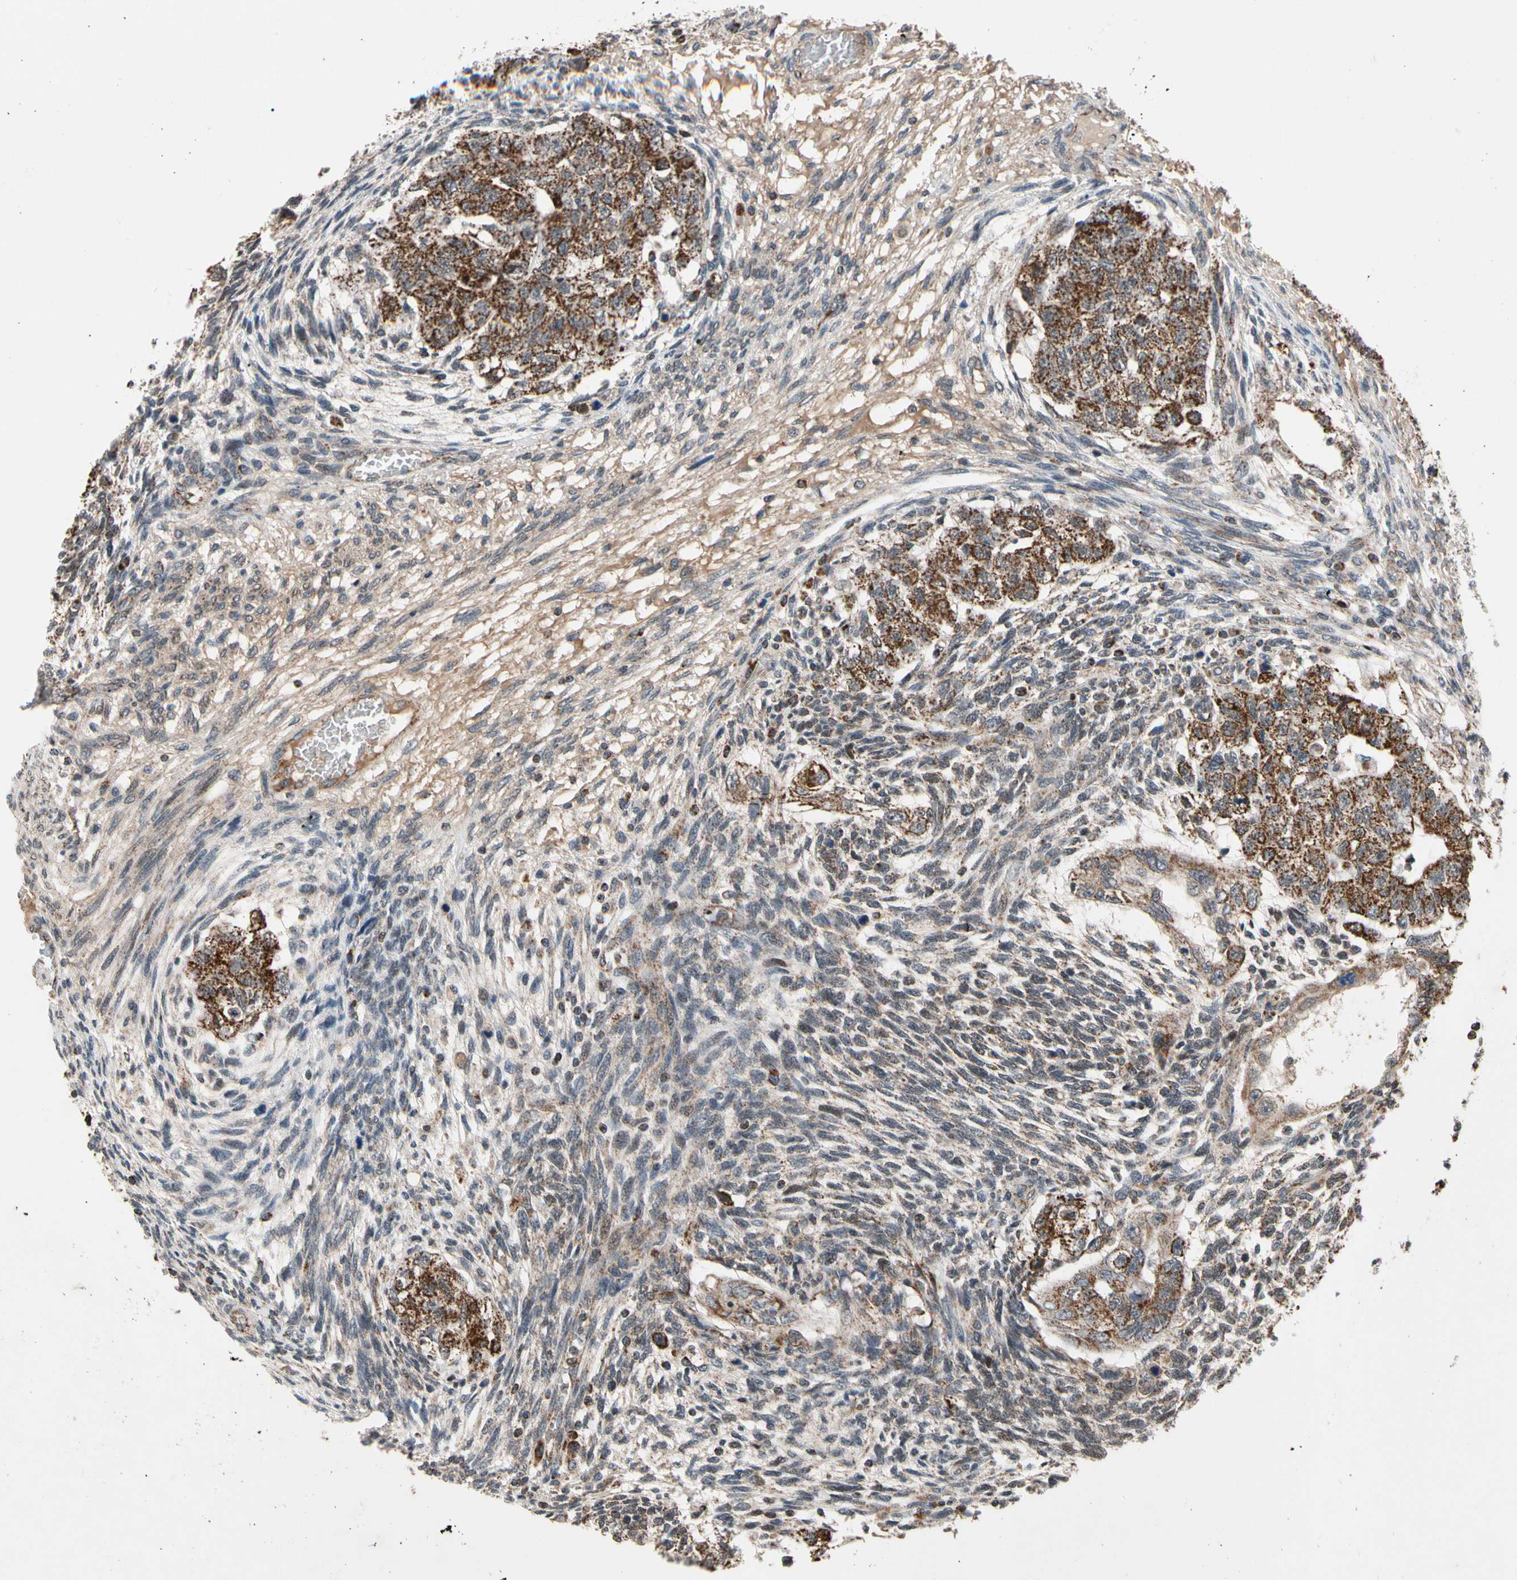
{"staining": {"intensity": "strong", "quantity": ">75%", "location": "cytoplasmic/membranous"}, "tissue": "testis cancer", "cell_type": "Tumor cells", "image_type": "cancer", "snomed": [{"axis": "morphology", "description": "Normal tissue, NOS"}, {"axis": "morphology", "description": "Carcinoma, Embryonal, NOS"}, {"axis": "topography", "description": "Testis"}], "caption": "Immunohistochemical staining of human testis cancer shows high levels of strong cytoplasmic/membranous expression in approximately >75% of tumor cells.", "gene": "KHDC4", "patient": {"sex": "male", "age": 36}}